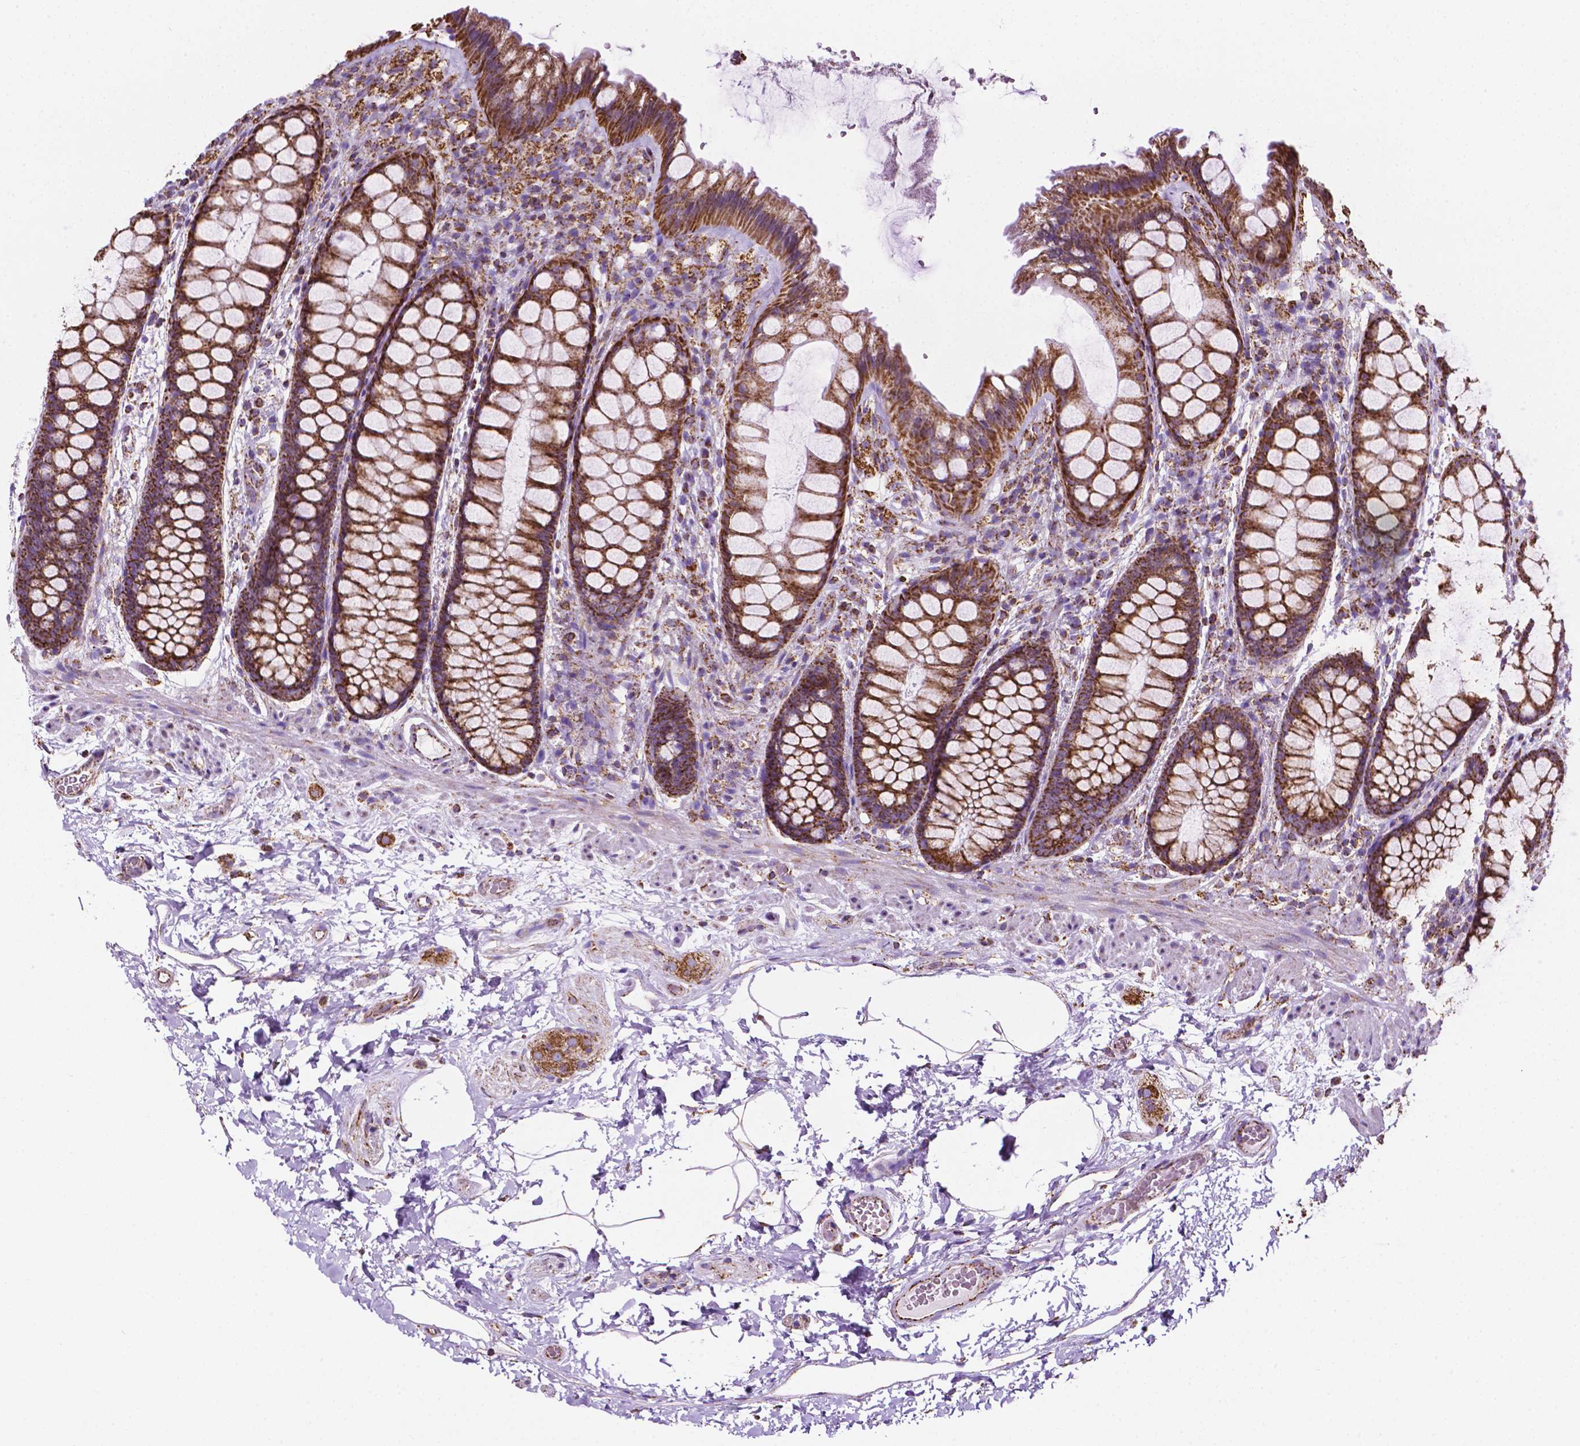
{"staining": {"intensity": "strong", "quantity": ">75%", "location": "cytoplasmic/membranous"}, "tissue": "rectum", "cell_type": "Glandular cells", "image_type": "normal", "snomed": [{"axis": "morphology", "description": "Normal tissue, NOS"}, {"axis": "topography", "description": "Rectum"}], "caption": "An image of rectum stained for a protein displays strong cytoplasmic/membranous brown staining in glandular cells. The protein is stained brown, and the nuclei are stained in blue (DAB (3,3'-diaminobenzidine) IHC with brightfield microscopy, high magnification).", "gene": "RMDN3", "patient": {"sex": "female", "age": 62}}